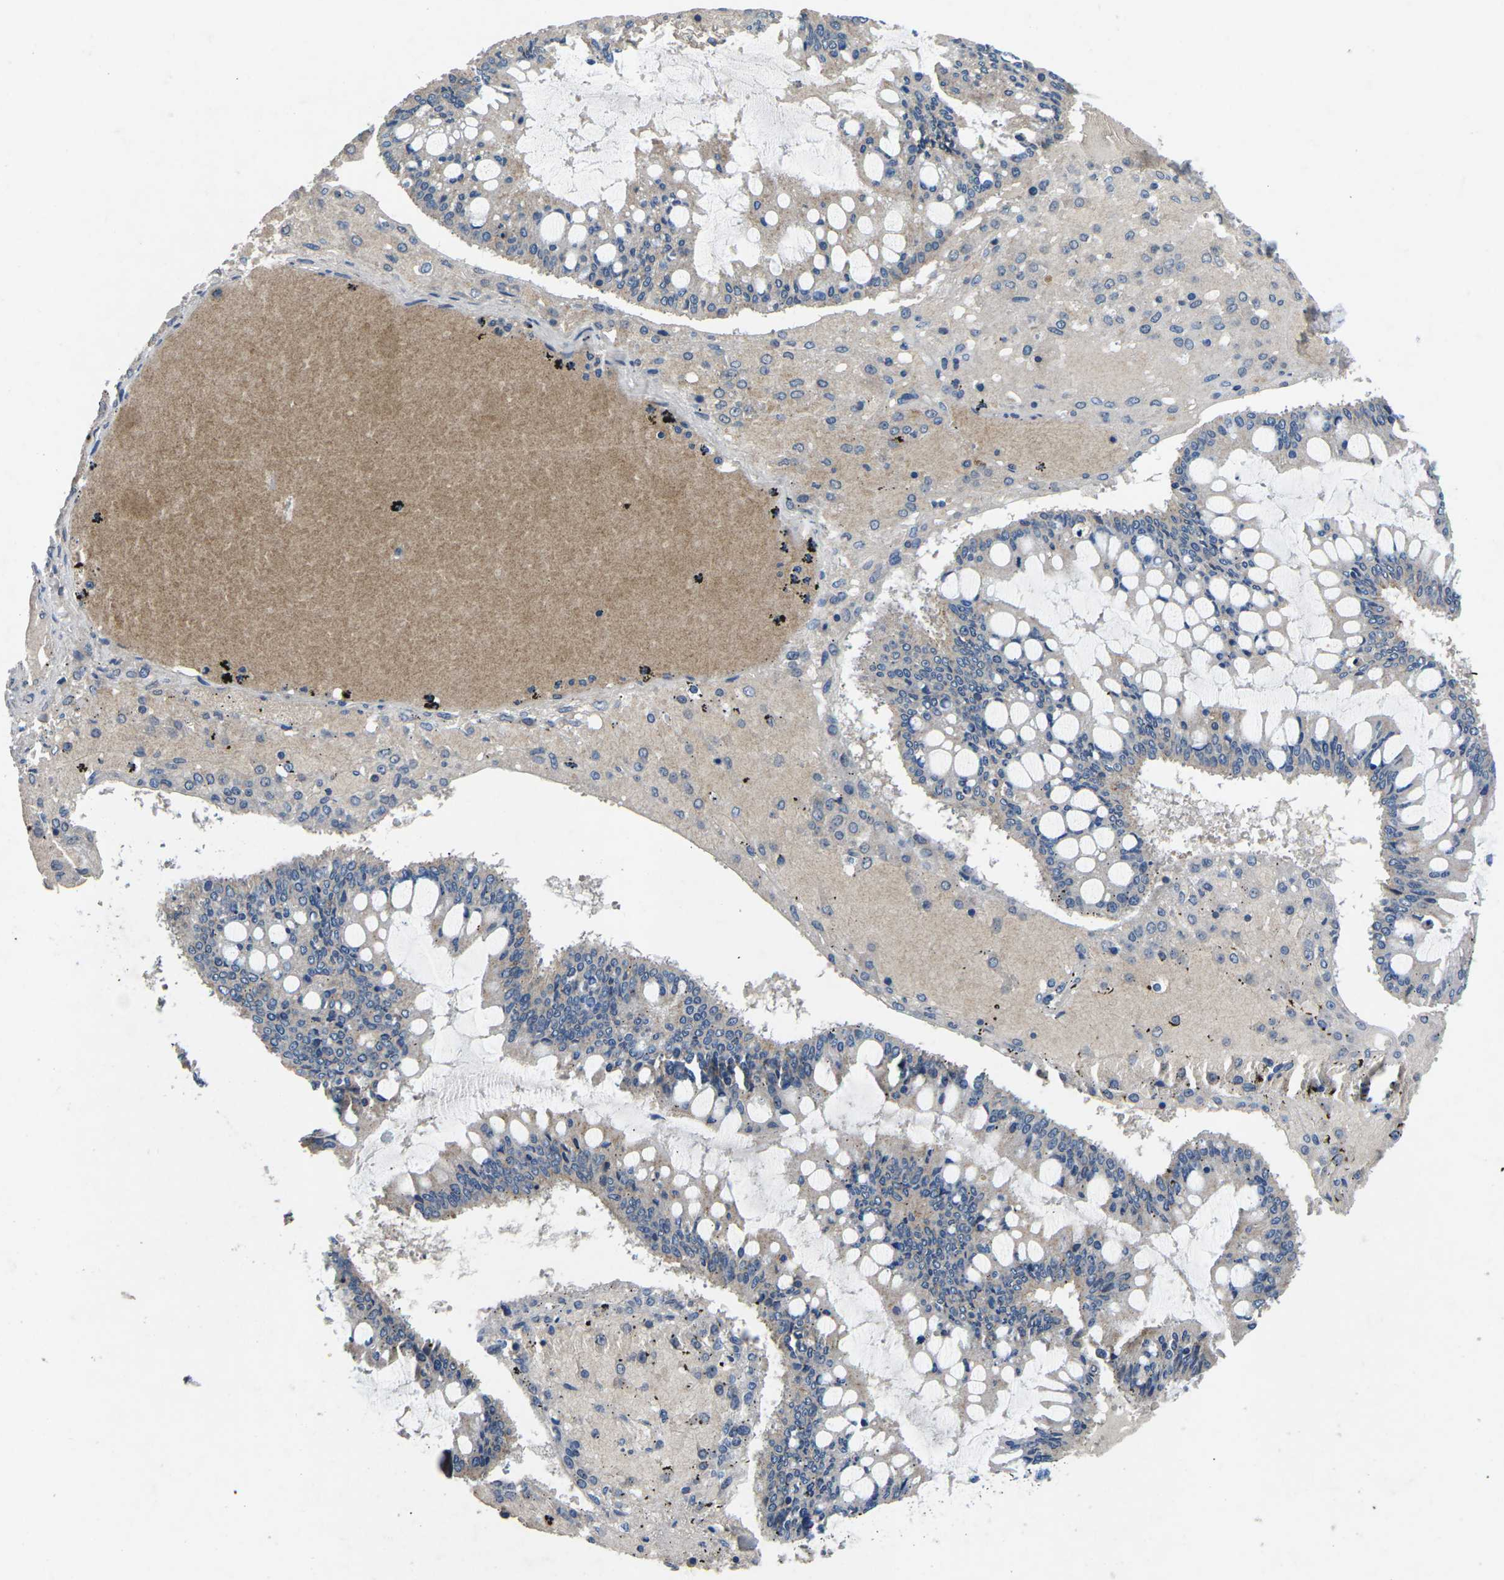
{"staining": {"intensity": "weak", "quantity": "25%-75%", "location": "cytoplasmic/membranous"}, "tissue": "ovarian cancer", "cell_type": "Tumor cells", "image_type": "cancer", "snomed": [{"axis": "morphology", "description": "Cystadenocarcinoma, mucinous, NOS"}, {"axis": "topography", "description": "Ovary"}], "caption": "The histopathology image displays staining of ovarian cancer, revealing weak cytoplasmic/membranous protein positivity (brown color) within tumor cells. (DAB (3,3'-diaminobenzidine) IHC with brightfield microscopy, high magnification).", "gene": "PDCD6IP", "patient": {"sex": "female", "age": 73}}